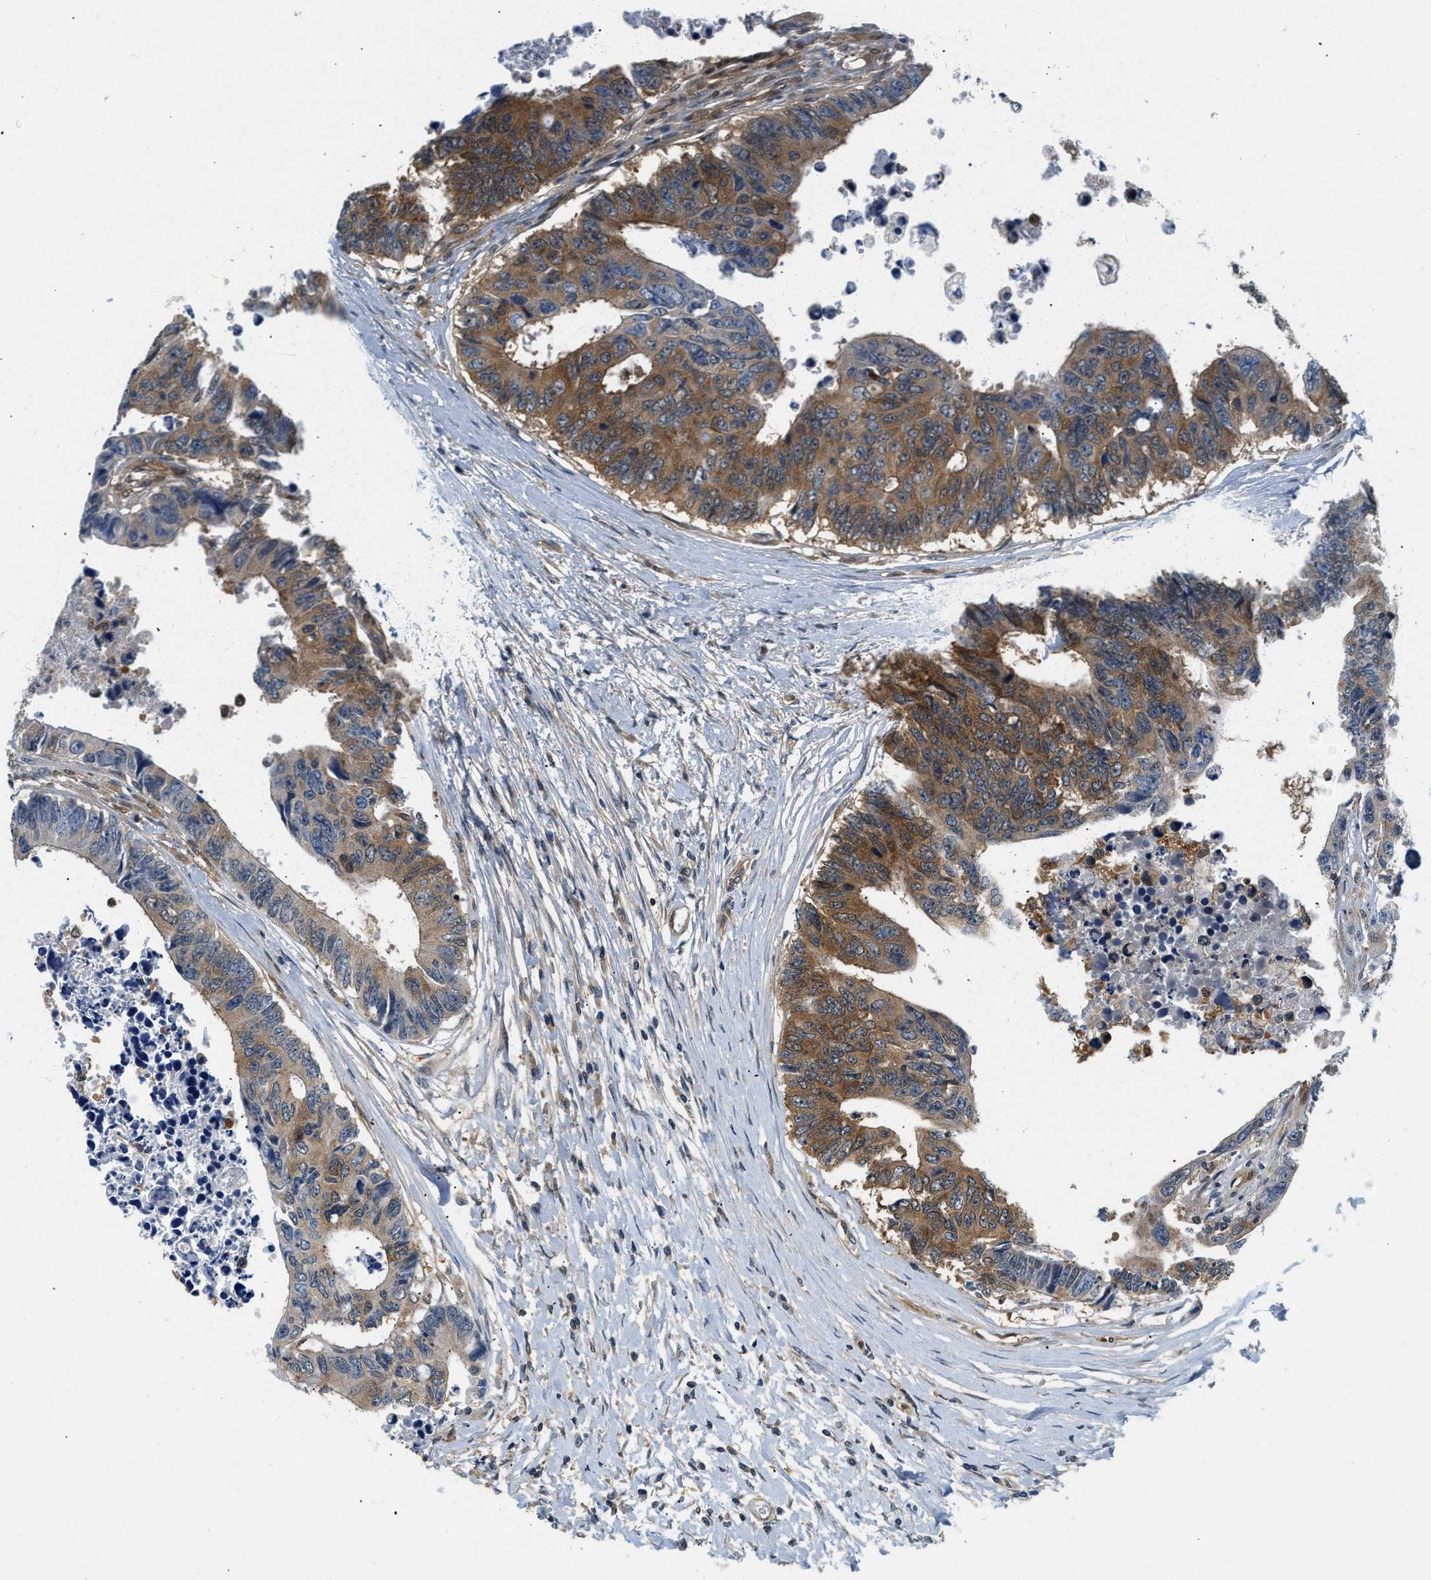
{"staining": {"intensity": "moderate", "quantity": ">75%", "location": "cytoplasmic/membranous"}, "tissue": "colorectal cancer", "cell_type": "Tumor cells", "image_type": "cancer", "snomed": [{"axis": "morphology", "description": "Adenocarcinoma, NOS"}, {"axis": "topography", "description": "Rectum"}], "caption": "Tumor cells reveal medium levels of moderate cytoplasmic/membranous expression in approximately >75% of cells in adenocarcinoma (colorectal). The staining is performed using DAB brown chromogen to label protein expression. The nuclei are counter-stained blue using hematoxylin.", "gene": "EIF4EBP2", "patient": {"sex": "male", "age": 84}}